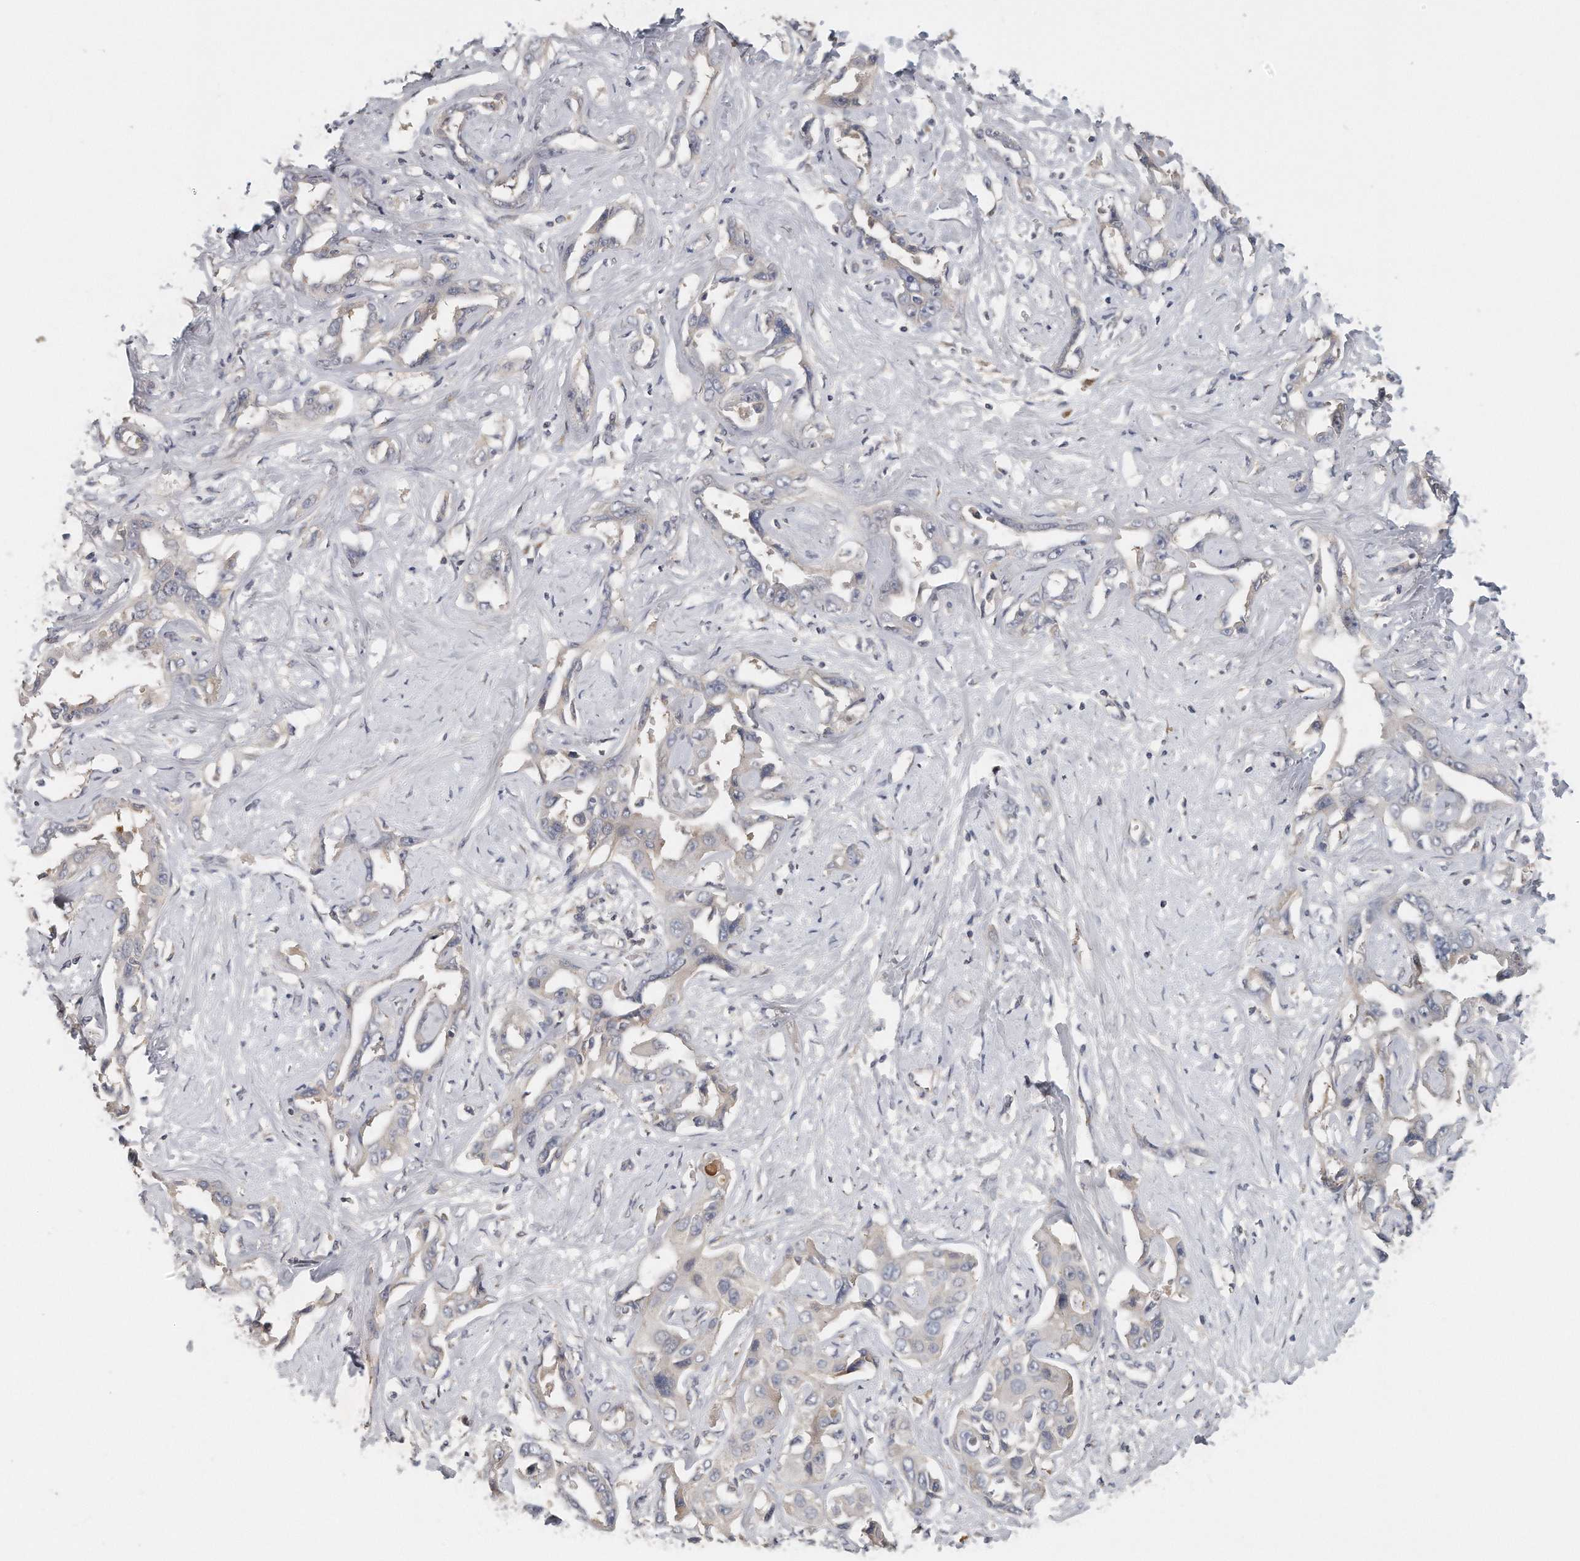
{"staining": {"intensity": "negative", "quantity": "none", "location": "none"}, "tissue": "liver cancer", "cell_type": "Tumor cells", "image_type": "cancer", "snomed": [{"axis": "morphology", "description": "Cholangiocarcinoma"}, {"axis": "topography", "description": "Liver"}], "caption": "Image shows no protein staining in tumor cells of liver cholangiocarcinoma tissue.", "gene": "TRAPPC14", "patient": {"sex": "male", "age": 59}}